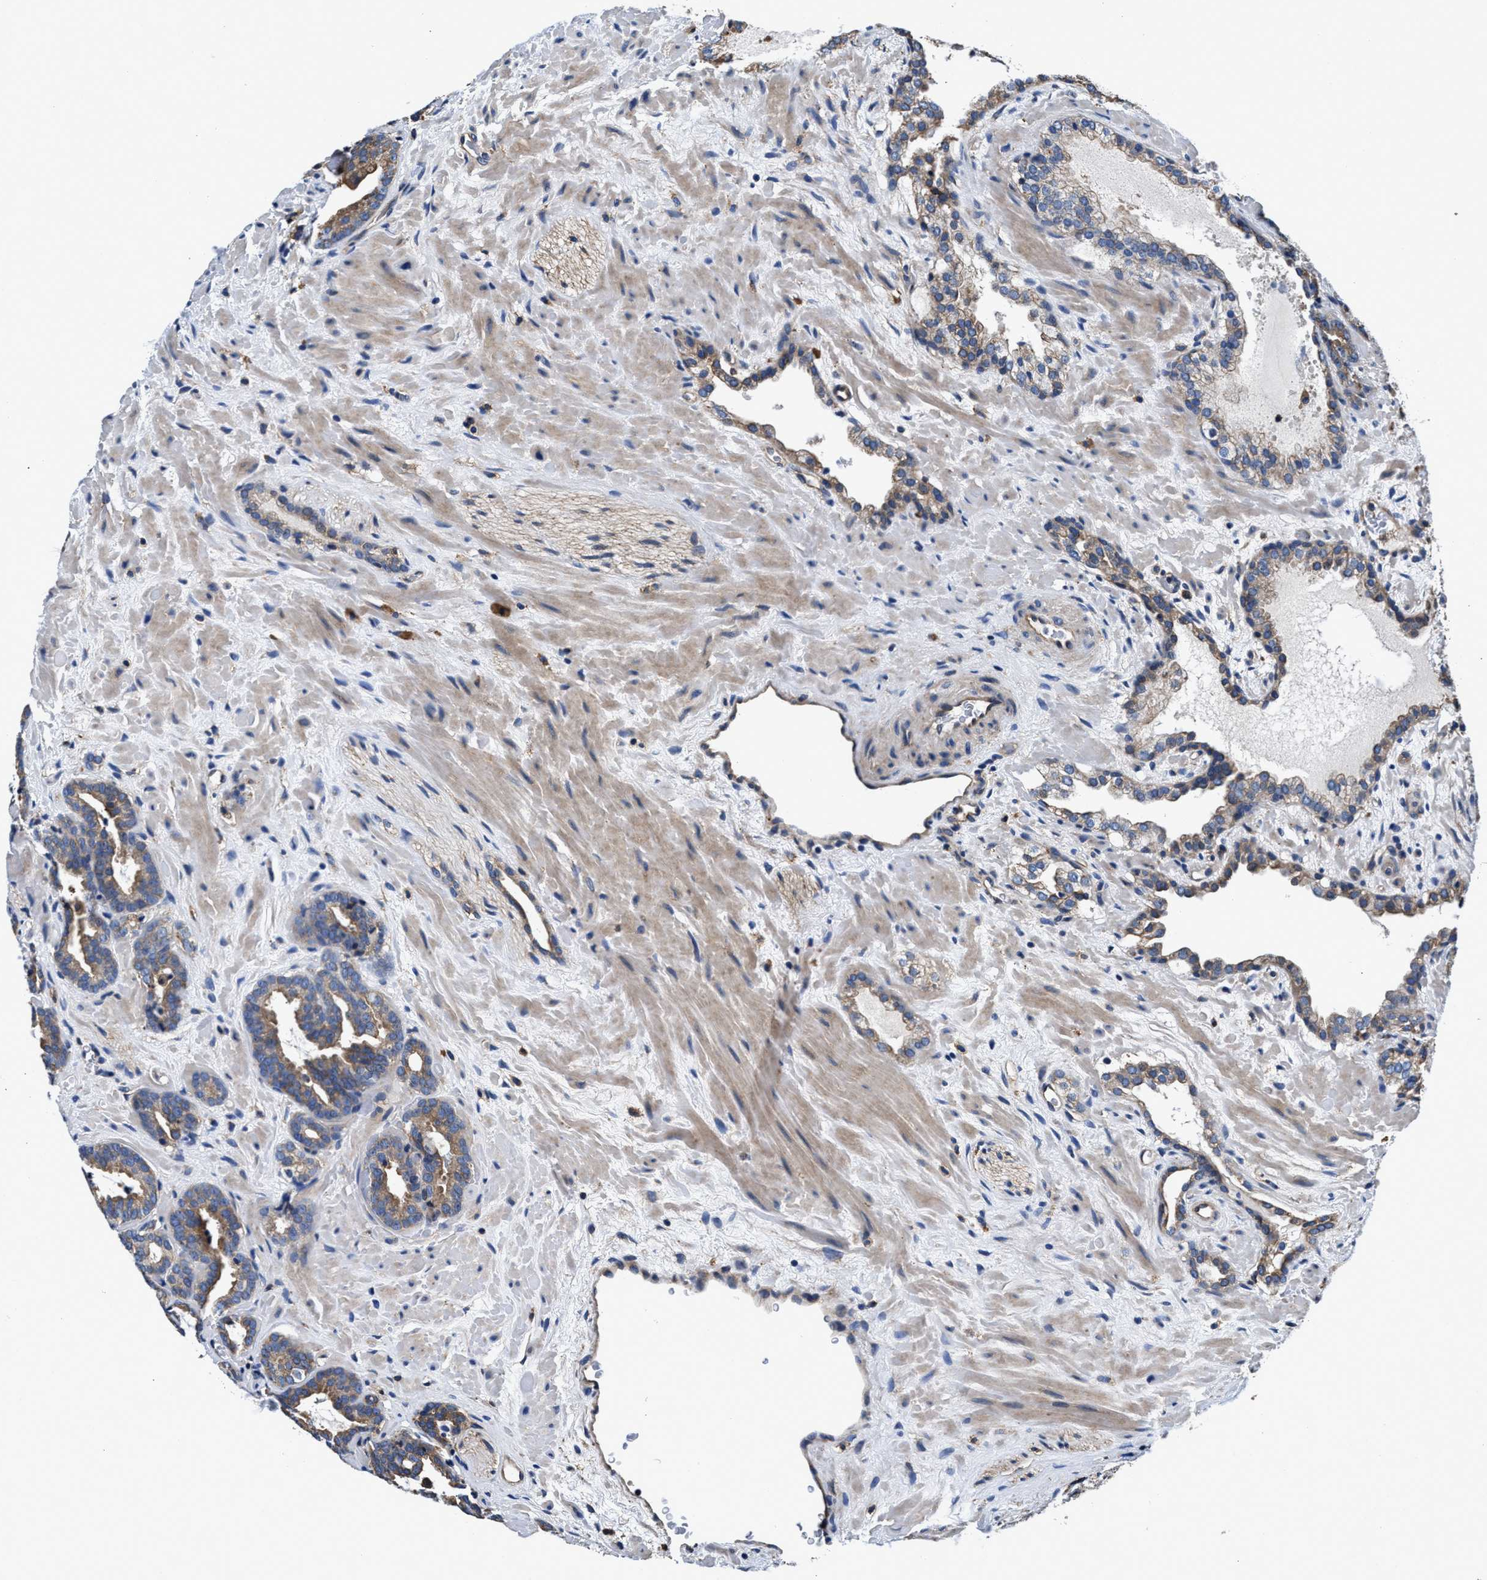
{"staining": {"intensity": "moderate", "quantity": "<25%", "location": "cytoplasmic/membranous"}, "tissue": "prostate cancer", "cell_type": "Tumor cells", "image_type": "cancer", "snomed": [{"axis": "morphology", "description": "Adenocarcinoma, Low grade"}, {"axis": "topography", "description": "Prostate"}], "caption": "Human prostate low-grade adenocarcinoma stained with a brown dye shows moderate cytoplasmic/membranous positive positivity in about <25% of tumor cells.", "gene": "PPP1R9B", "patient": {"sex": "male", "age": 63}}